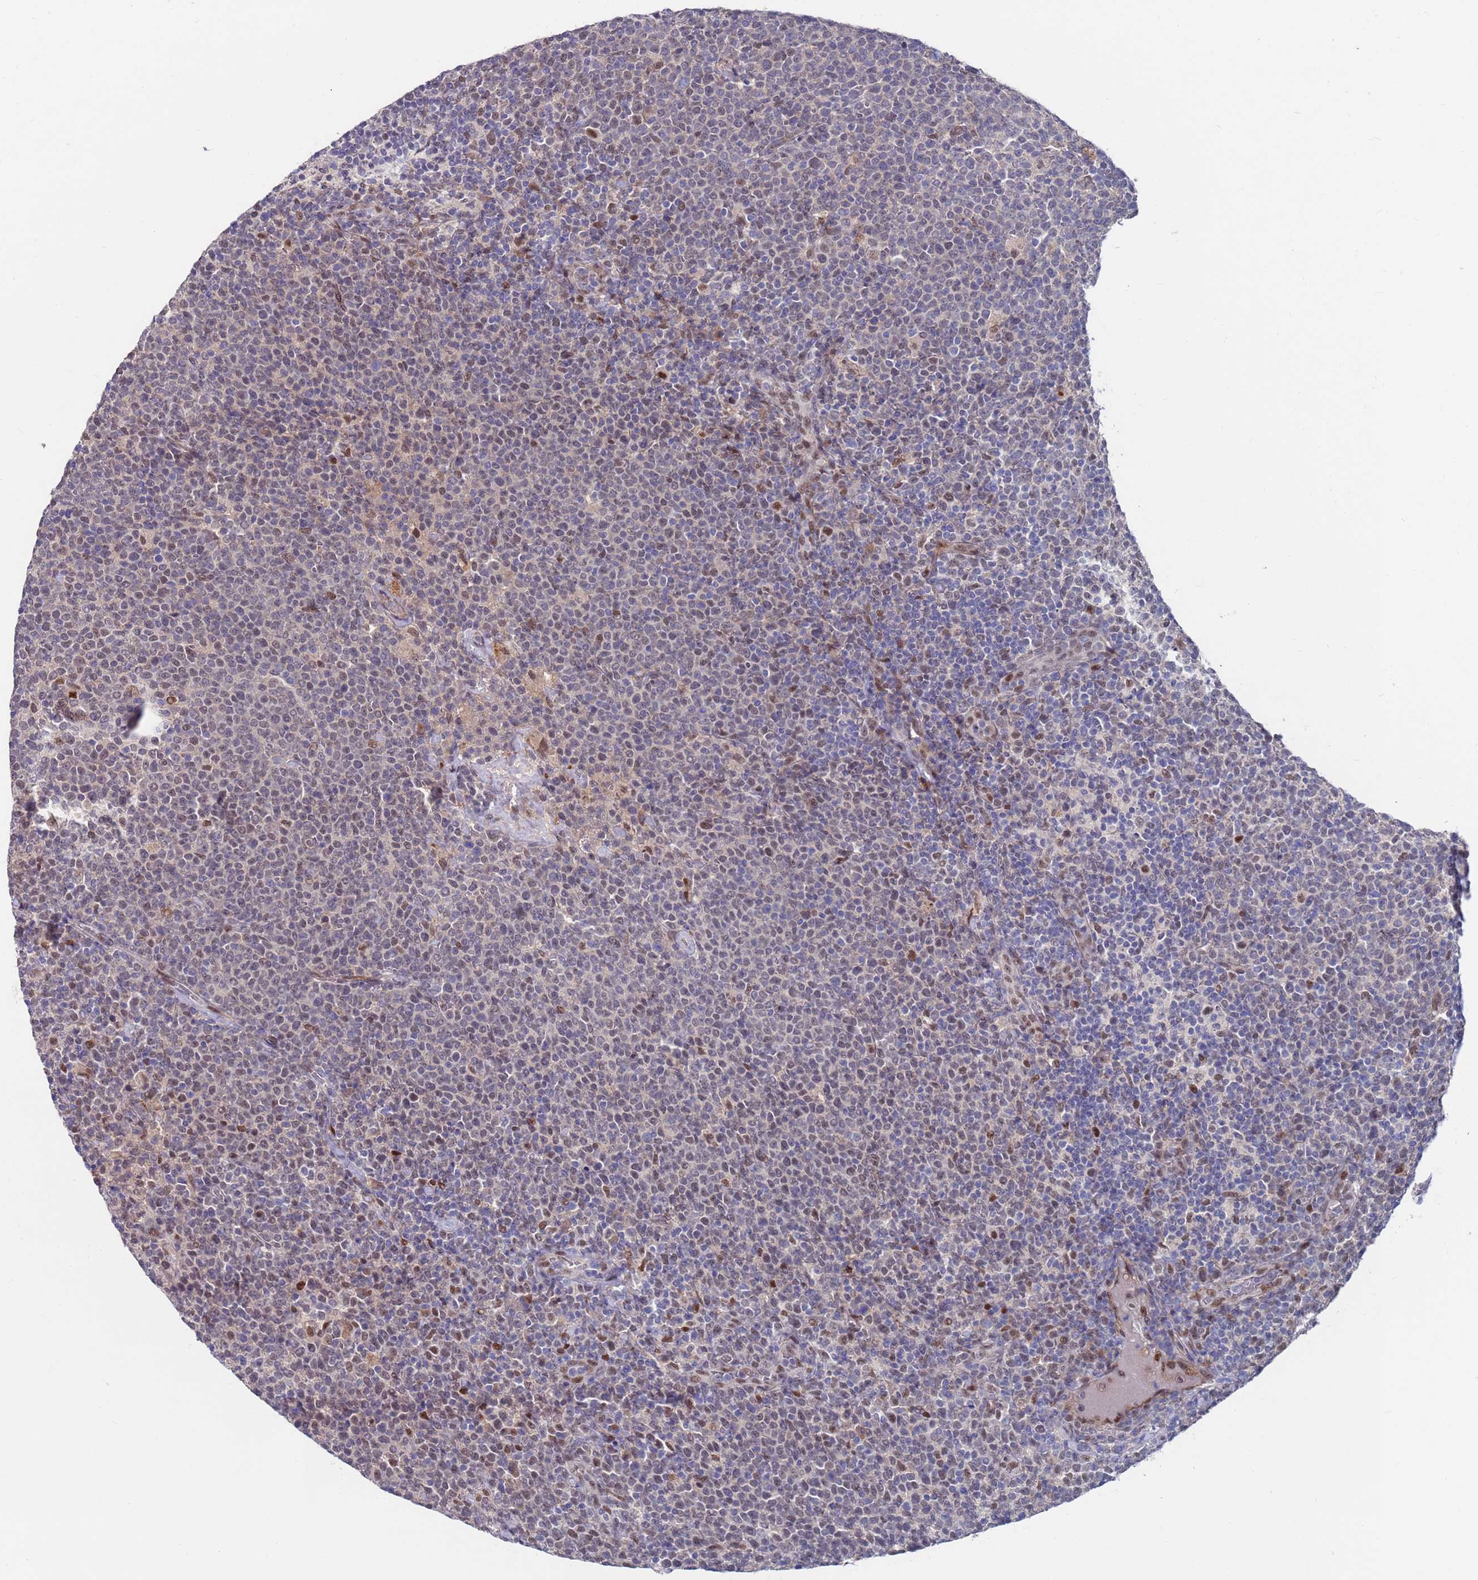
{"staining": {"intensity": "weak", "quantity": "<25%", "location": "cytoplasmic/membranous,nuclear"}, "tissue": "lymphoma", "cell_type": "Tumor cells", "image_type": "cancer", "snomed": [{"axis": "morphology", "description": "Malignant lymphoma, non-Hodgkin's type, High grade"}, {"axis": "topography", "description": "Lymph node"}], "caption": "Tumor cells are negative for brown protein staining in lymphoma. (Immunohistochemistry (ihc), brightfield microscopy, high magnification).", "gene": "FBXO27", "patient": {"sex": "male", "age": 61}}